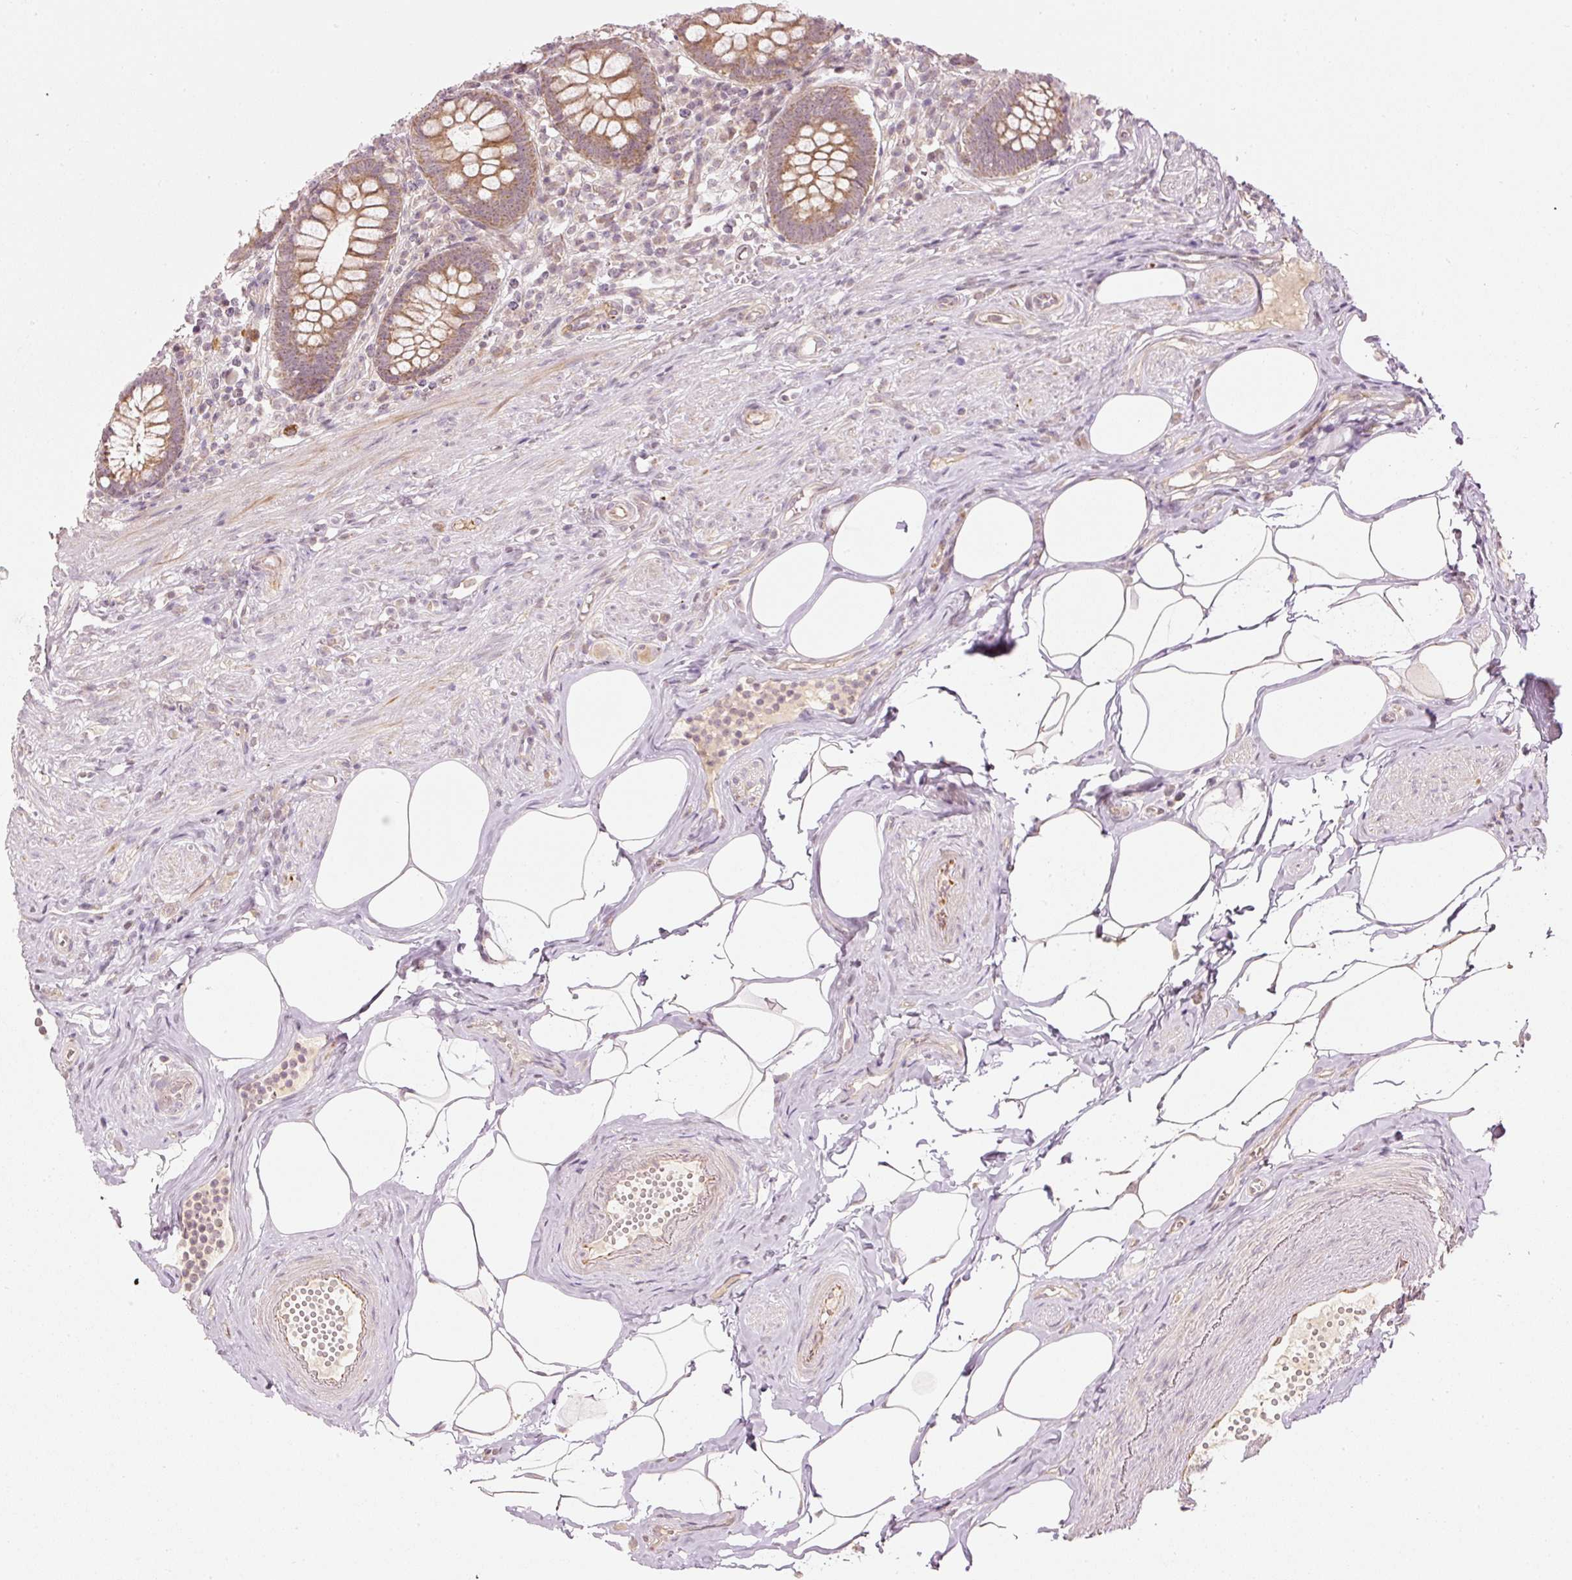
{"staining": {"intensity": "moderate", "quantity": ">75%", "location": "cytoplasmic/membranous"}, "tissue": "appendix", "cell_type": "Glandular cells", "image_type": "normal", "snomed": [{"axis": "morphology", "description": "Normal tissue, NOS"}, {"axis": "topography", "description": "Appendix"}], "caption": "Approximately >75% of glandular cells in normal human appendix demonstrate moderate cytoplasmic/membranous protein positivity as visualized by brown immunohistochemical staining.", "gene": "CDC20B", "patient": {"sex": "female", "age": 56}}